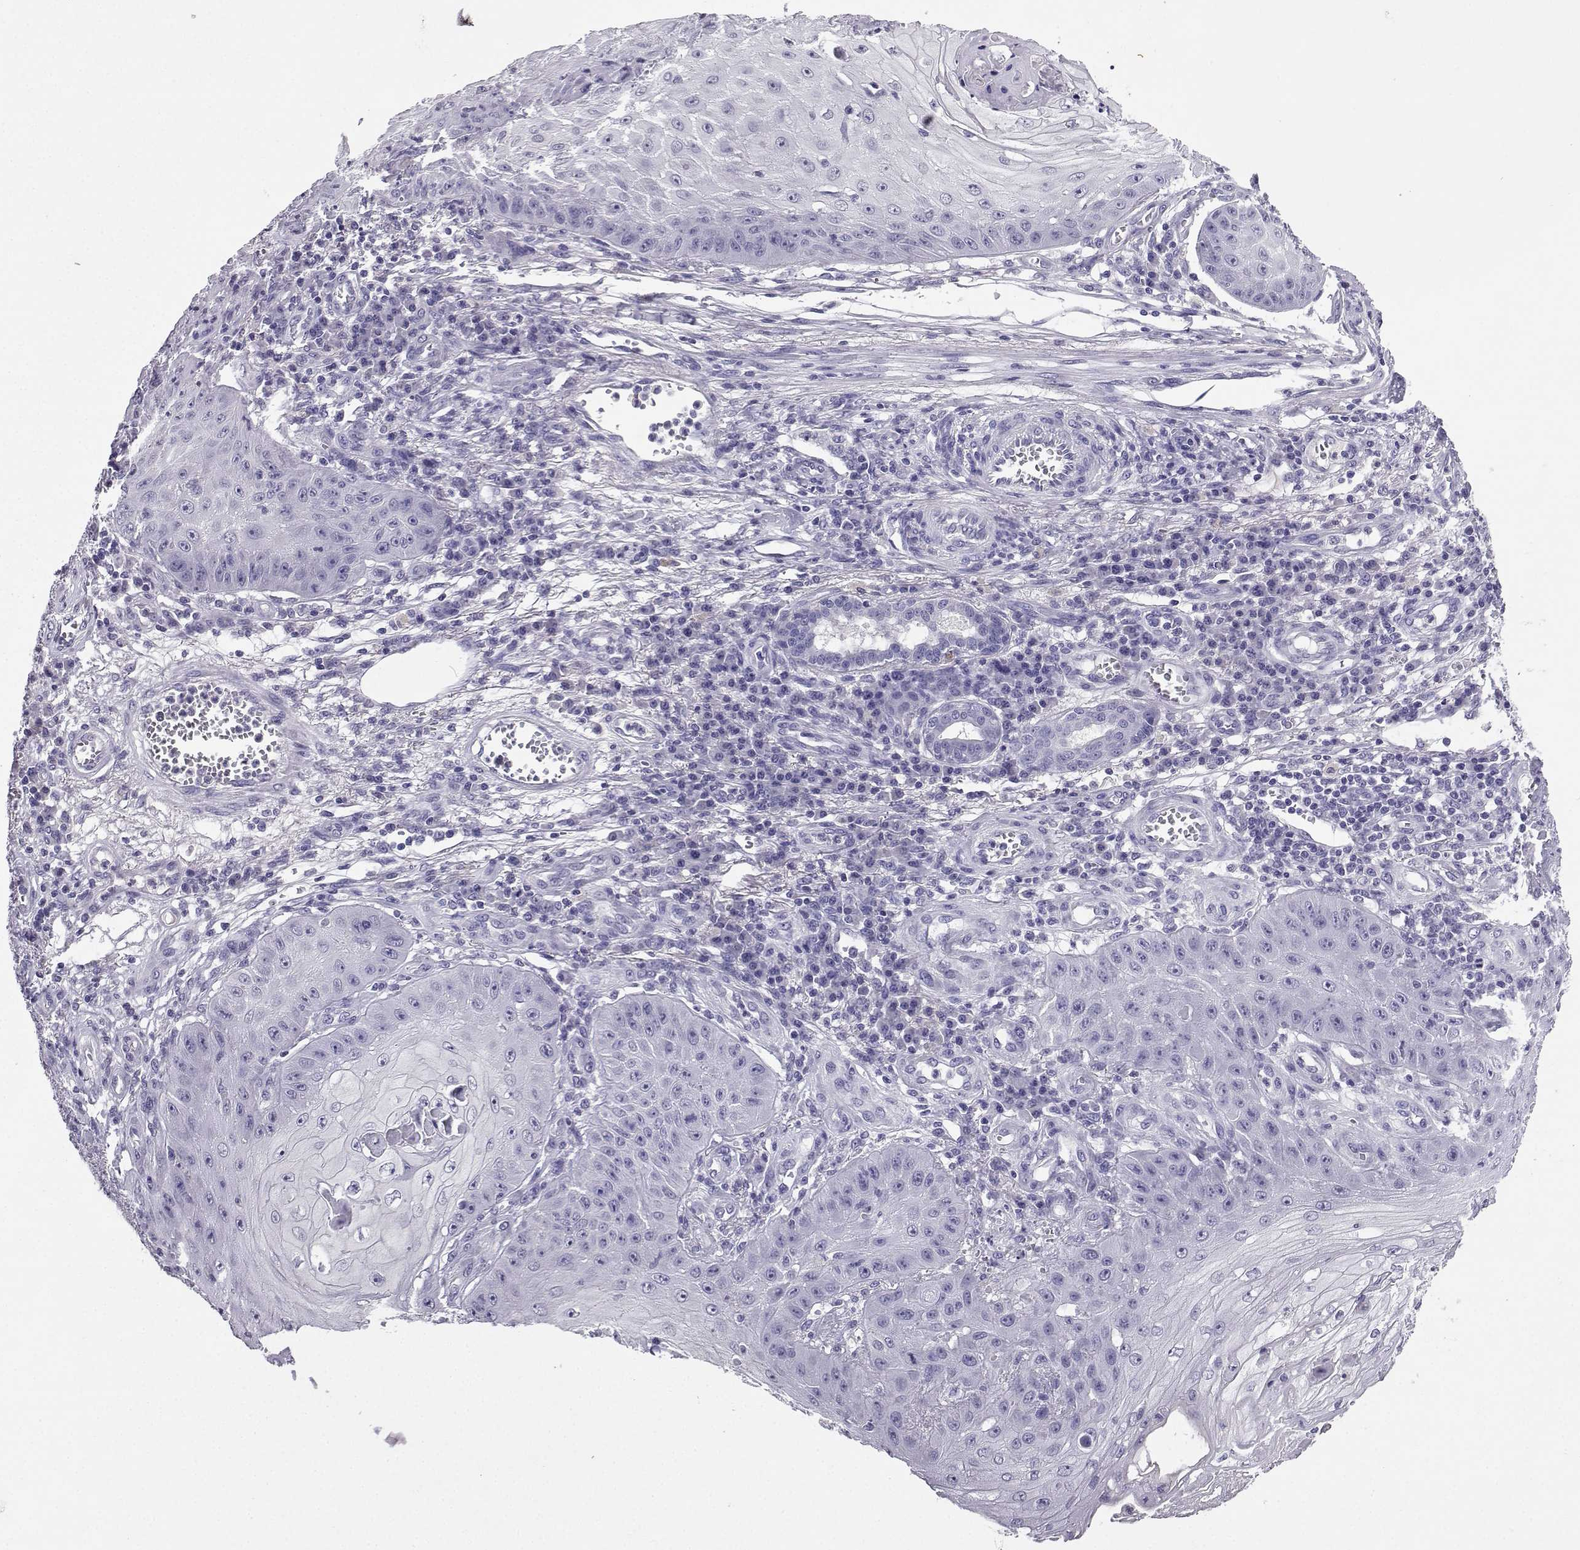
{"staining": {"intensity": "negative", "quantity": "none", "location": "none"}, "tissue": "skin cancer", "cell_type": "Tumor cells", "image_type": "cancer", "snomed": [{"axis": "morphology", "description": "Squamous cell carcinoma, NOS"}, {"axis": "topography", "description": "Skin"}], "caption": "High magnification brightfield microscopy of squamous cell carcinoma (skin) stained with DAB (3,3'-diaminobenzidine) (brown) and counterstained with hematoxylin (blue): tumor cells show no significant staining.", "gene": "SPAG11B", "patient": {"sex": "male", "age": 70}}